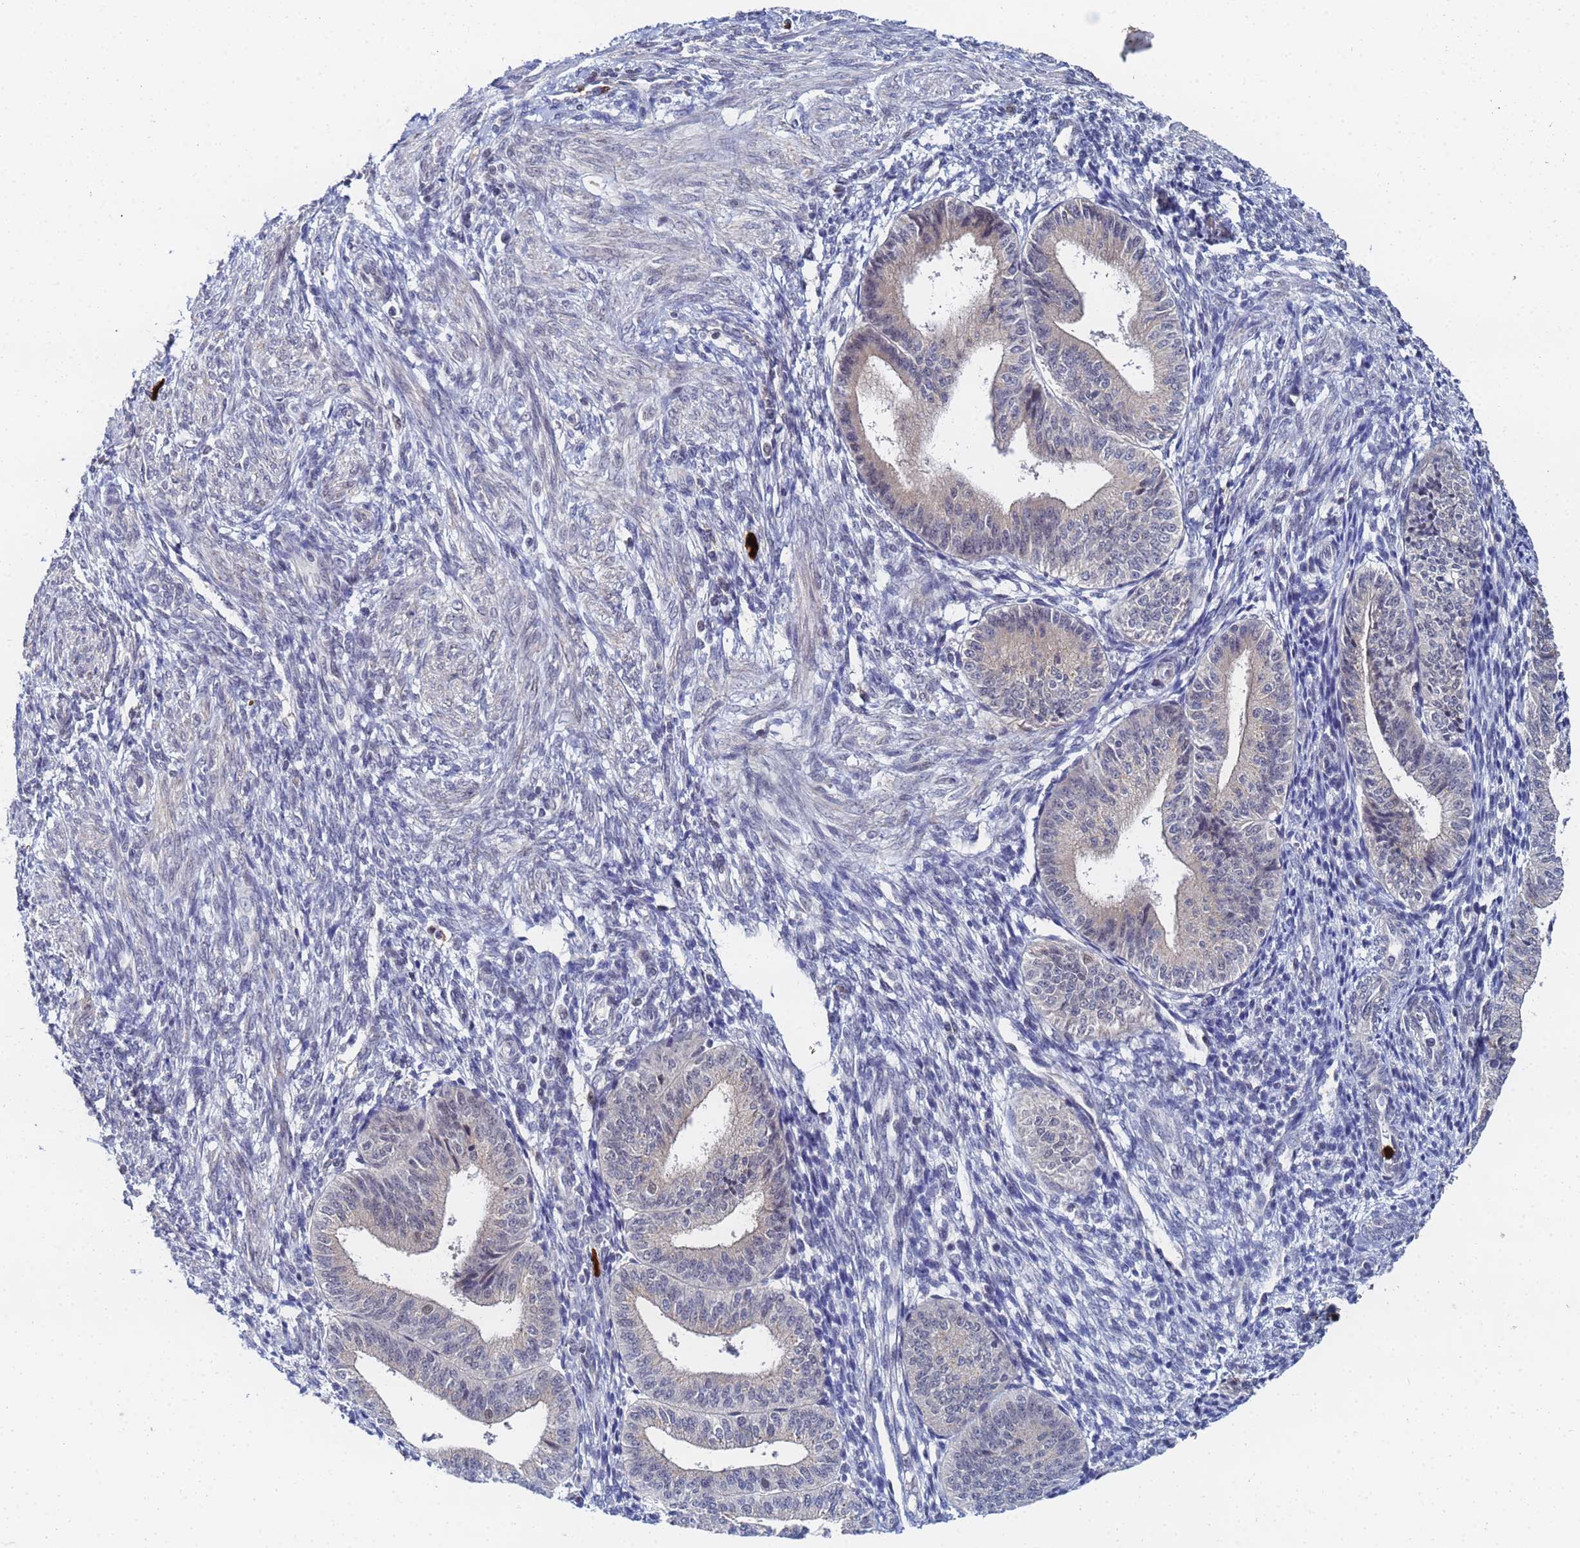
{"staining": {"intensity": "negative", "quantity": "none", "location": "none"}, "tissue": "endometrium", "cell_type": "Cells in endometrial stroma", "image_type": "normal", "snomed": [{"axis": "morphology", "description": "Normal tissue, NOS"}, {"axis": "topography", "description": "Endometrium"}], "caption": "This is a image of immunohistochemistry (IHC) staining of unremarkable endometrium, which shows no staining in cells in endometrial stroma.", "gene": "MTCL1", "patient": {"sex": "female", "age": 34}}